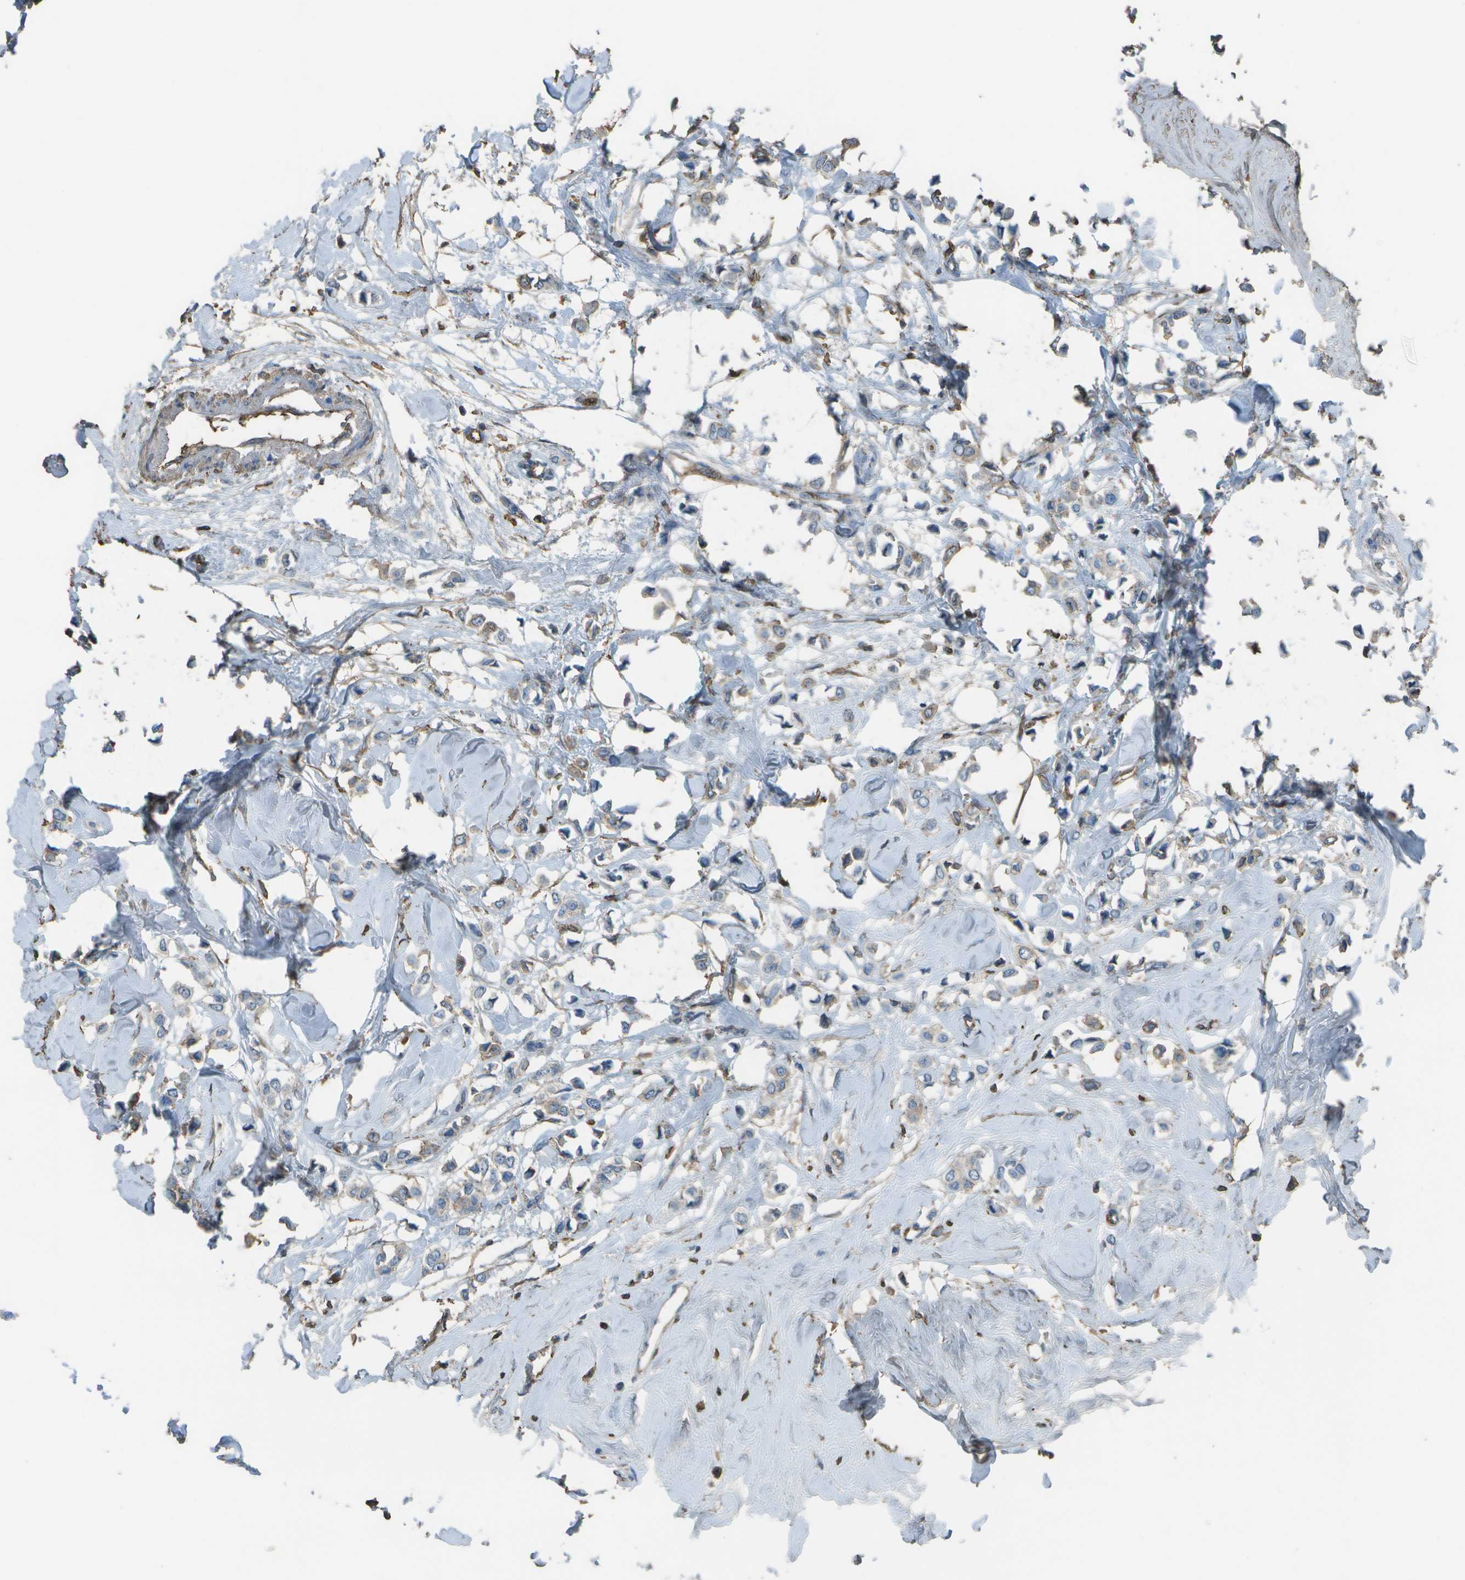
{"staining": {"intensity": "weak", "quantity": "25%-75%", "location": "cytoplasmic/membranous"}, "tissue": "breast cancer", "cell_type": "Tumor cells", "image_type": "cancer", "snomed": [{"axis": "morphology", "description": "Lobular carcinoma"}, {"axis": "topography", "description": "Breast"}], "caption": "IHC histopathology image of neoplastic tissue: human lobular carcinoma (breast) stained using immunohistochemistry (IHC) exhibits low levels of weak protein expression localized specifically in the cytoplasmic/membranous of tumor cells, appearing as a cytoplasmic/membranous brown color.", "gene": "CYP4F11", "patient": {"sex": "female", "age": 51}}